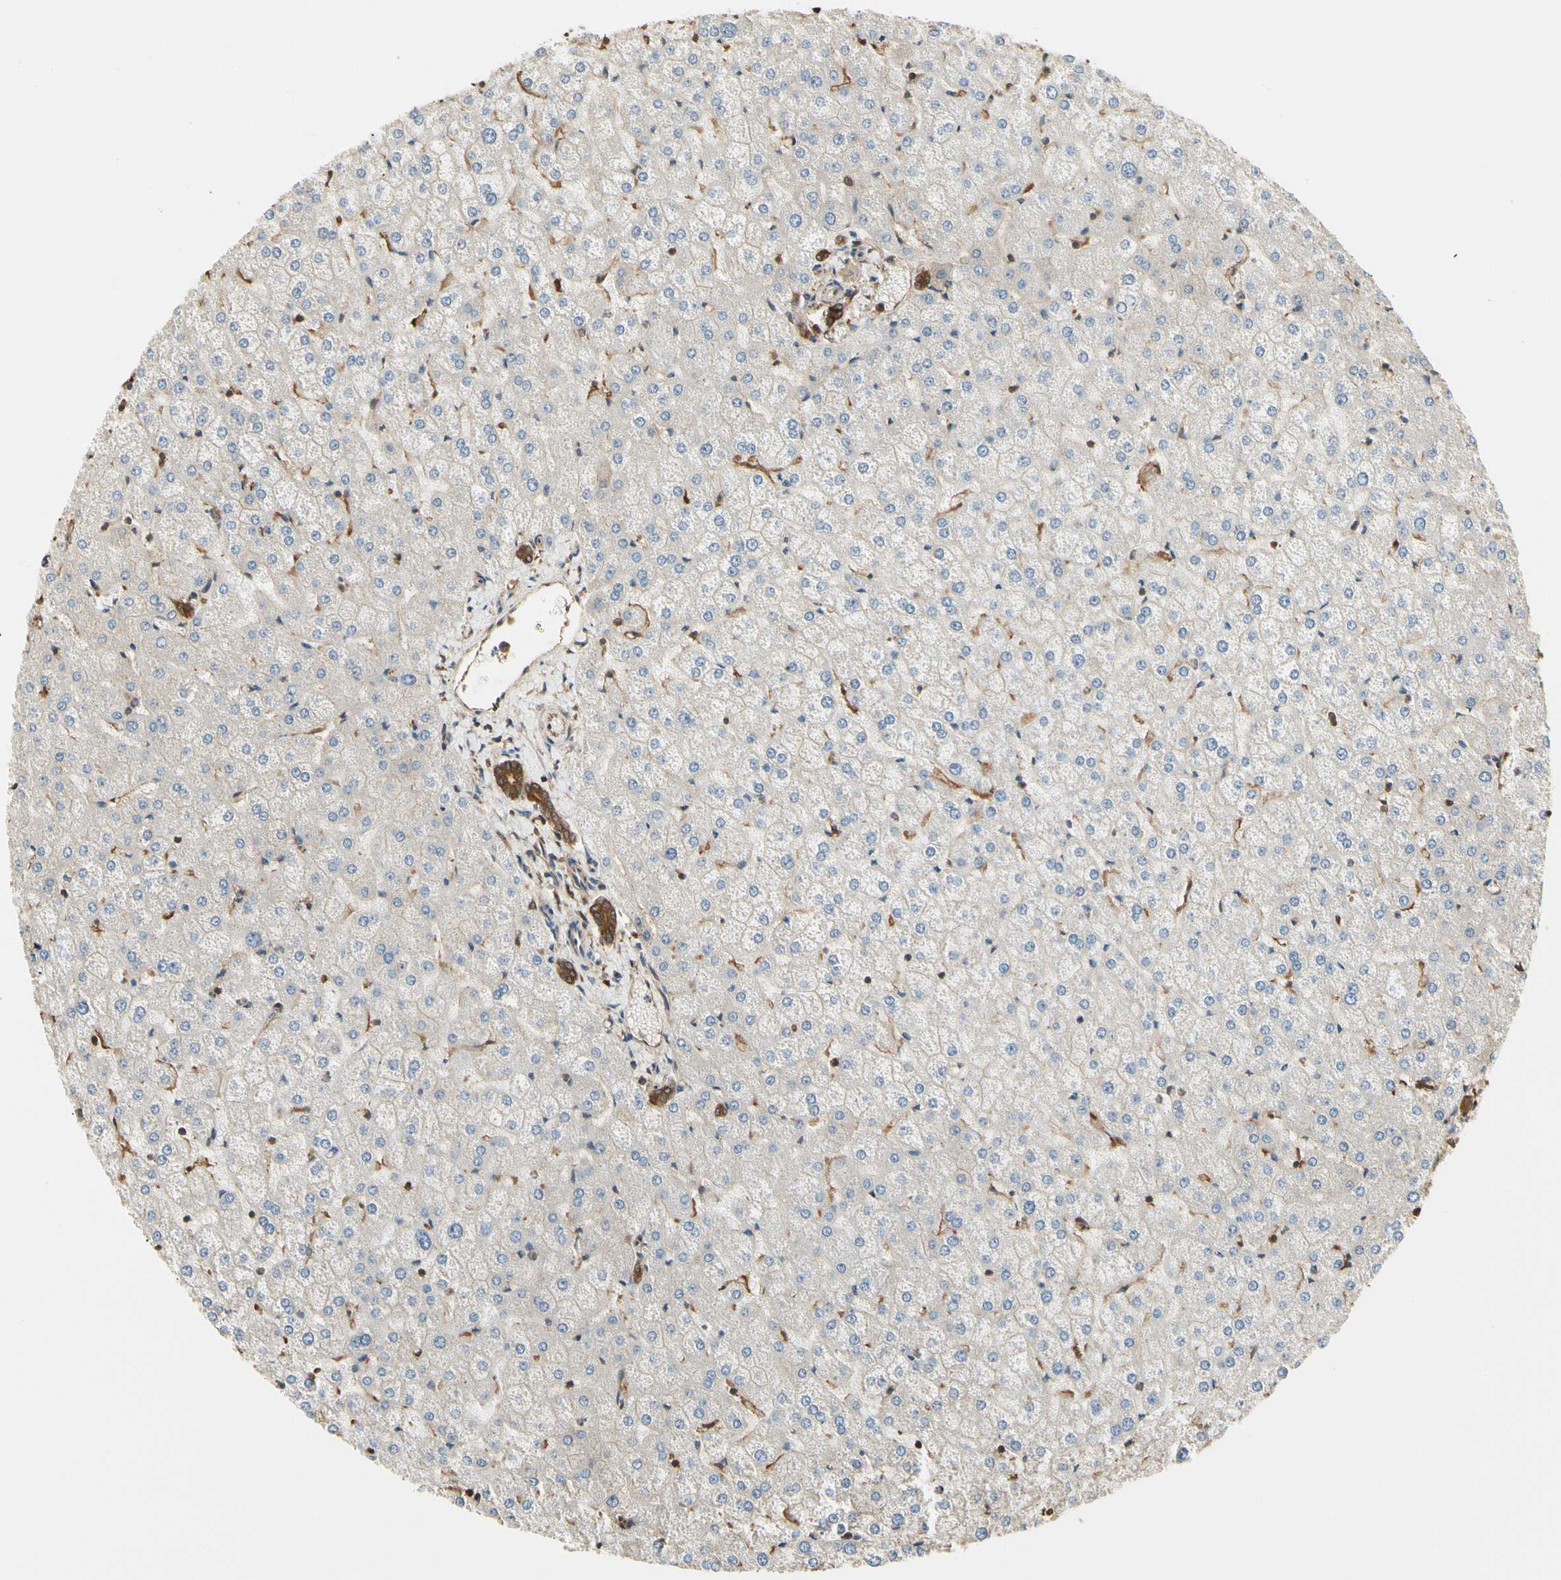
{"staining": {"intensity": "strong", "quantity": ">75%", "location": "cytoplasmic/membranous"}, "tissue": "liver", "cell_type": "Cholangiocytes", "image_type": "normal", "snomed": [{"axis": "morphology", "description": "Normal tissue, NOS"}, {"axis": "topography", "description": "Liver"}], "caption": "Liver stained with IHC demonstrates strong cytoplasmic/membranous expression in about >75% of cholangiocytes. (DAB IHC, brown staining for protein, blue staining for nuclei).", "gene": "YWHAE", "patient": {"sex": "female", "age": 32}}